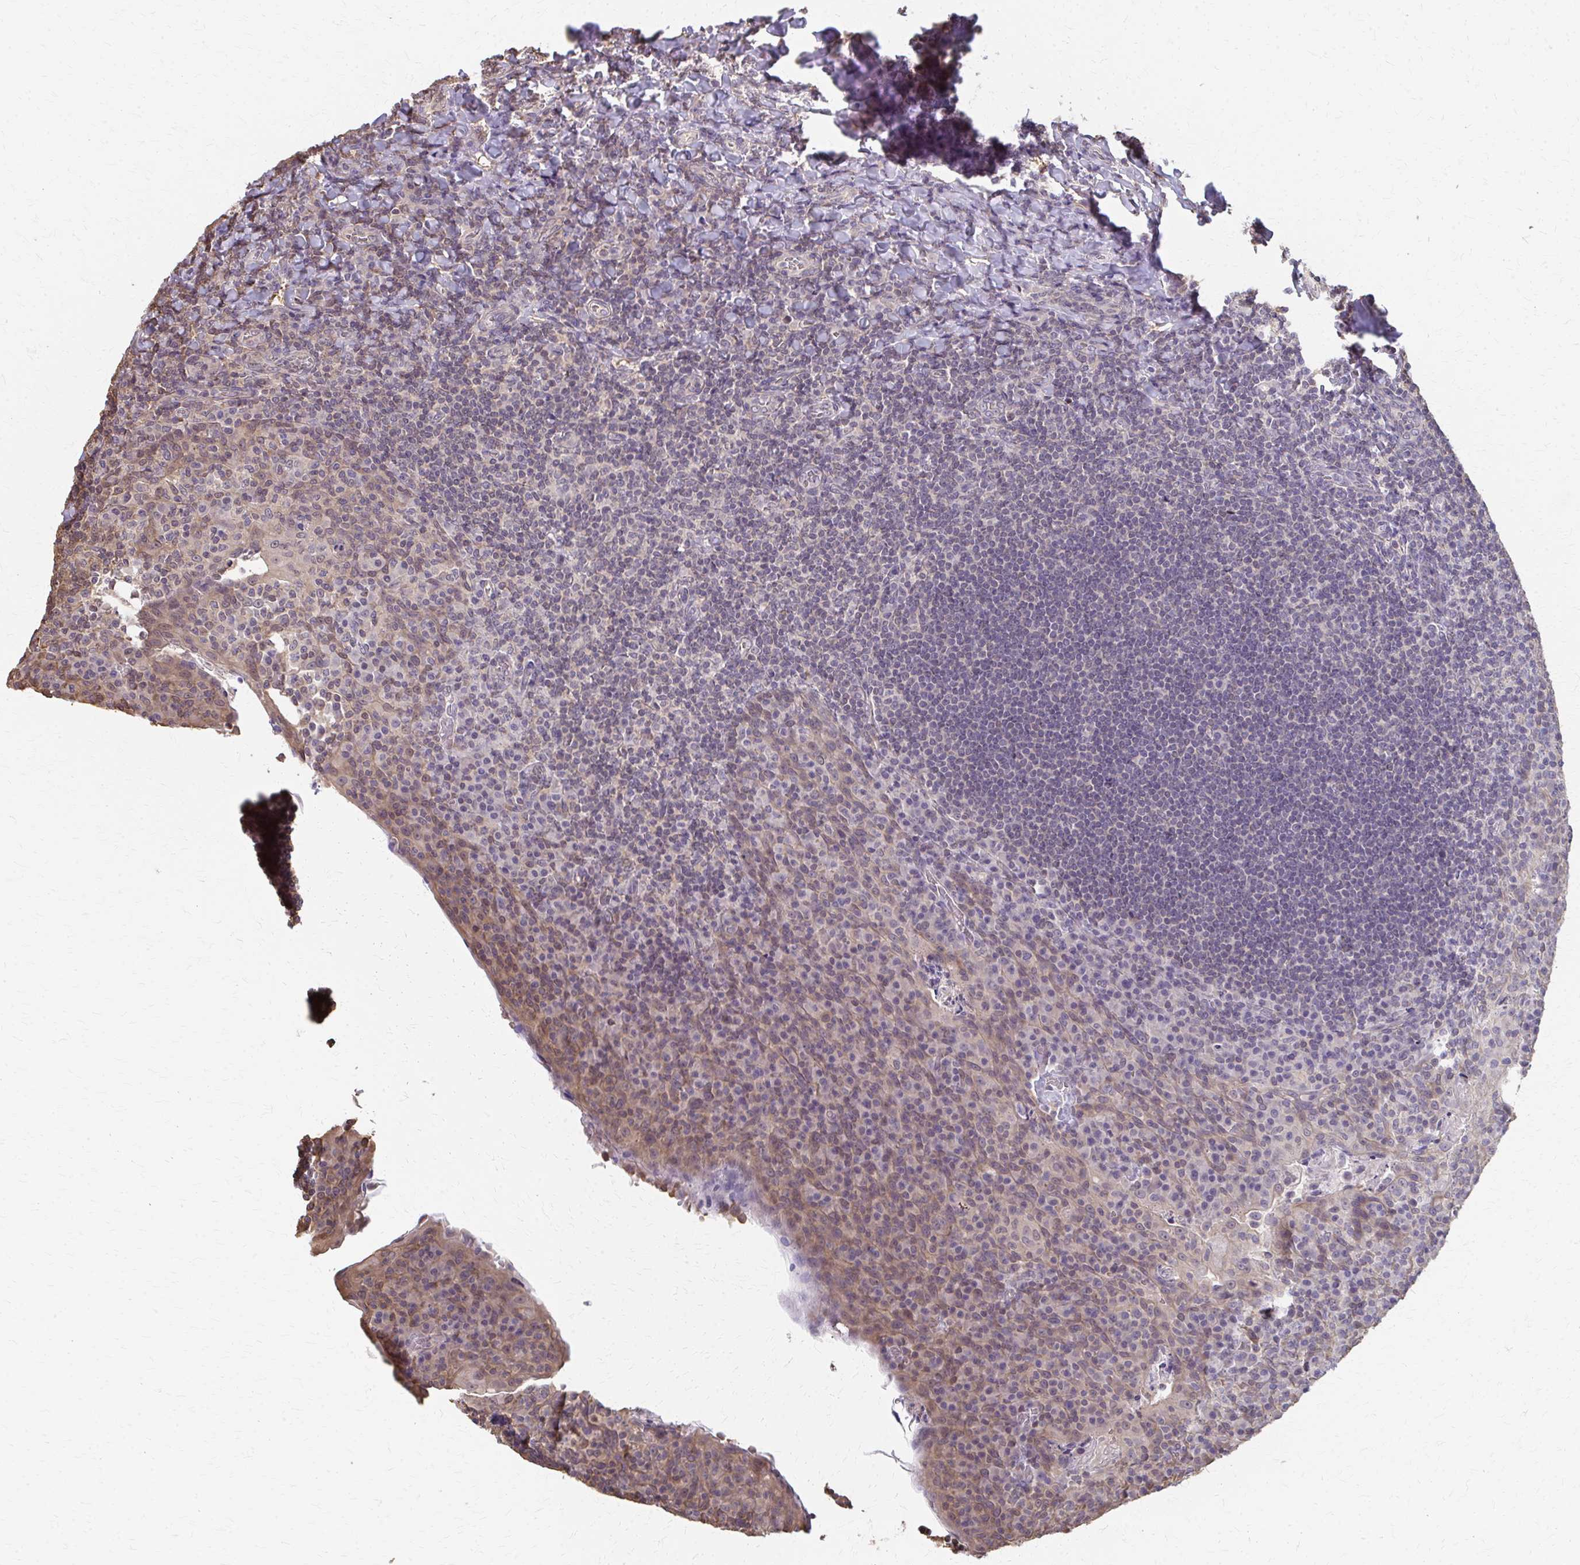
{"staining": {"intensity": "negative", "quantity": "none", "location": "none"}, "tissue": "tonsil", "cell_type": "Germinal center cells", "image_type": "normal", "snomed": [{"axis": "morphology", "description": "Normal tissue, NOS"}, {"axis": "topography", "description": "Tonsil"}], "caption": "Germinal center cells are negative for brown protein staining in unremarkable tonsil. (DAB (3,3'-diaminobenzidine) IHC with hematoxylin counter stain).", "gene": "RABGAP1L", "patient": {"sex": "male", "age": 17}}